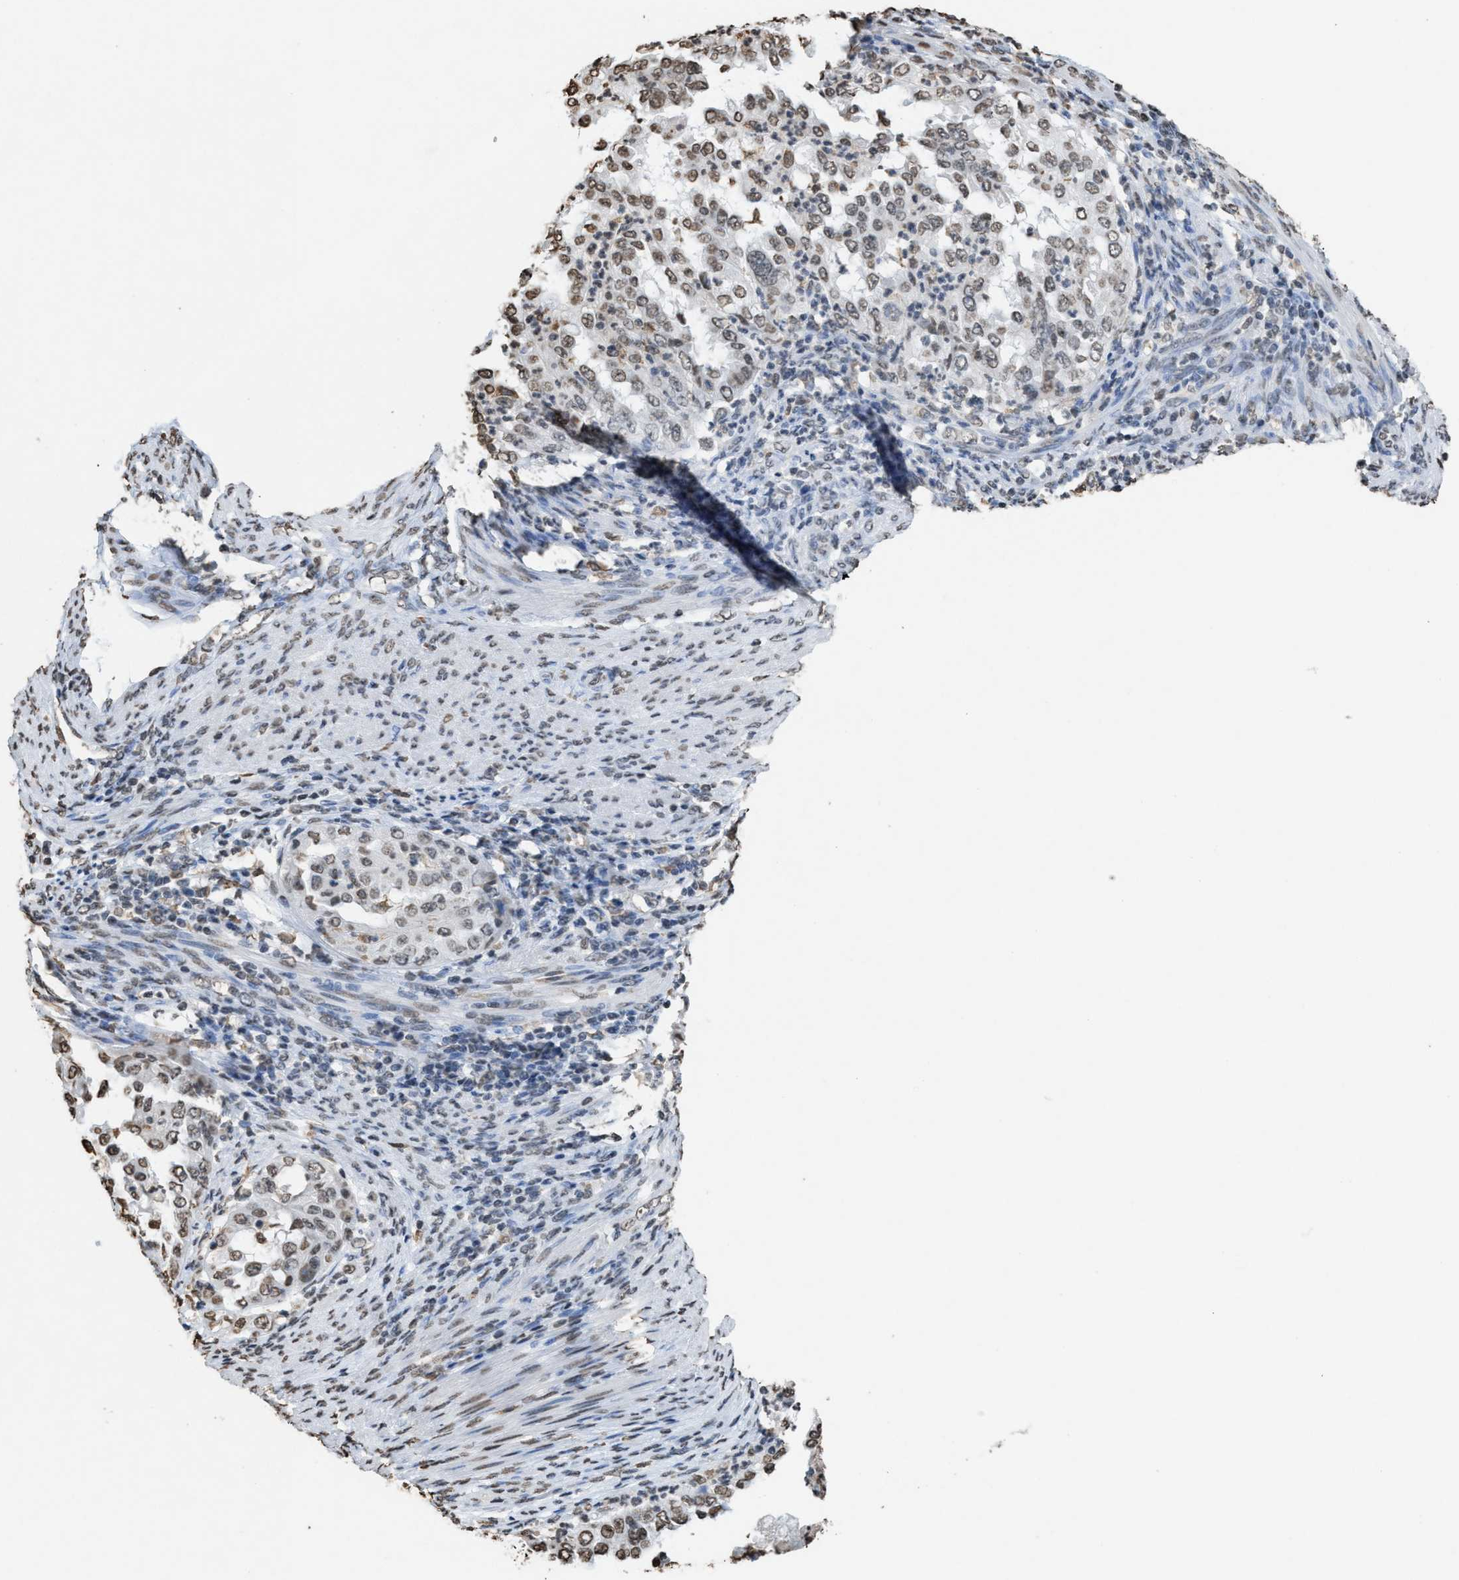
{"staining": {"intensity": "weak", "quantity": "25%-75%", "location": "nuclear"}, "tissue": "endometrial cancer", "cell_type": "Tumor cells", "image_type": "cancer", "snomed": [{"axis": "morphology", "description": "Adenocarcinoma, NOS"}, {"axis": "topography", "description": "Endometrium"}], "caption": "Endometrial cancer stained with immunohistochemistry (IHC) shows weak nuclear staining in about 25%-75% of tumor cells.", "gene": "NUP88", "patient": {"sex": "female", "age": 85}}